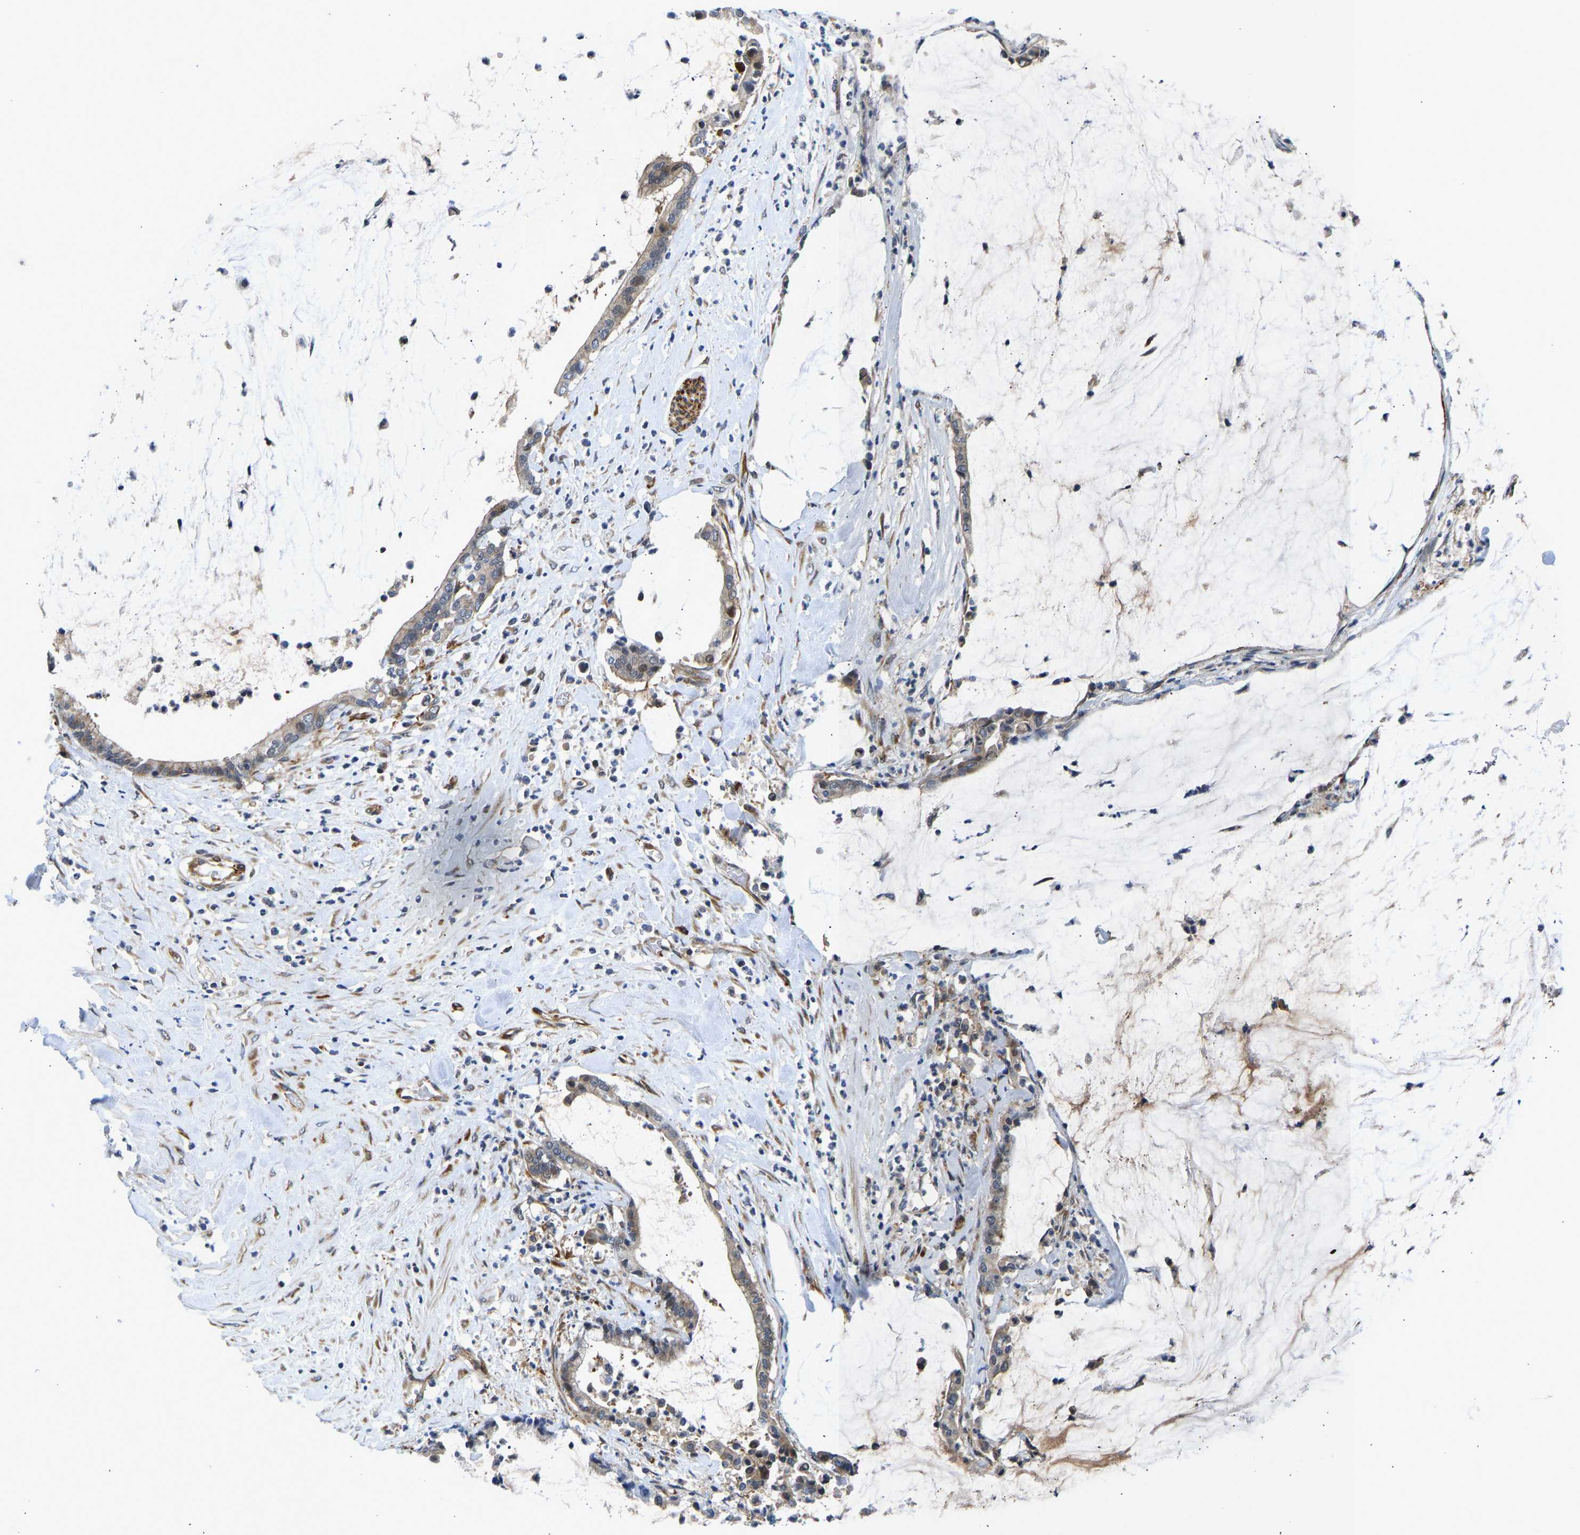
{"staining": {"intensity": "weak", "quantity": "<25%", "location": "cytoplasmic/membranous"}, "tissue": "pancreatic cancer", "cell_type": "Tumor cells", "image_type": "cancer", "snomed": [{"axis": "morphology", "description": "Adenocarcinoma, NOS"}, {"axis": "topography", "description": "Pancreas"}], "caption": "Tumor cells are negative for brown protein staining in adenocarcinoma (pancreatic).", "gene": "RESF1", "patient": {"sex": "male", "age": 41}}